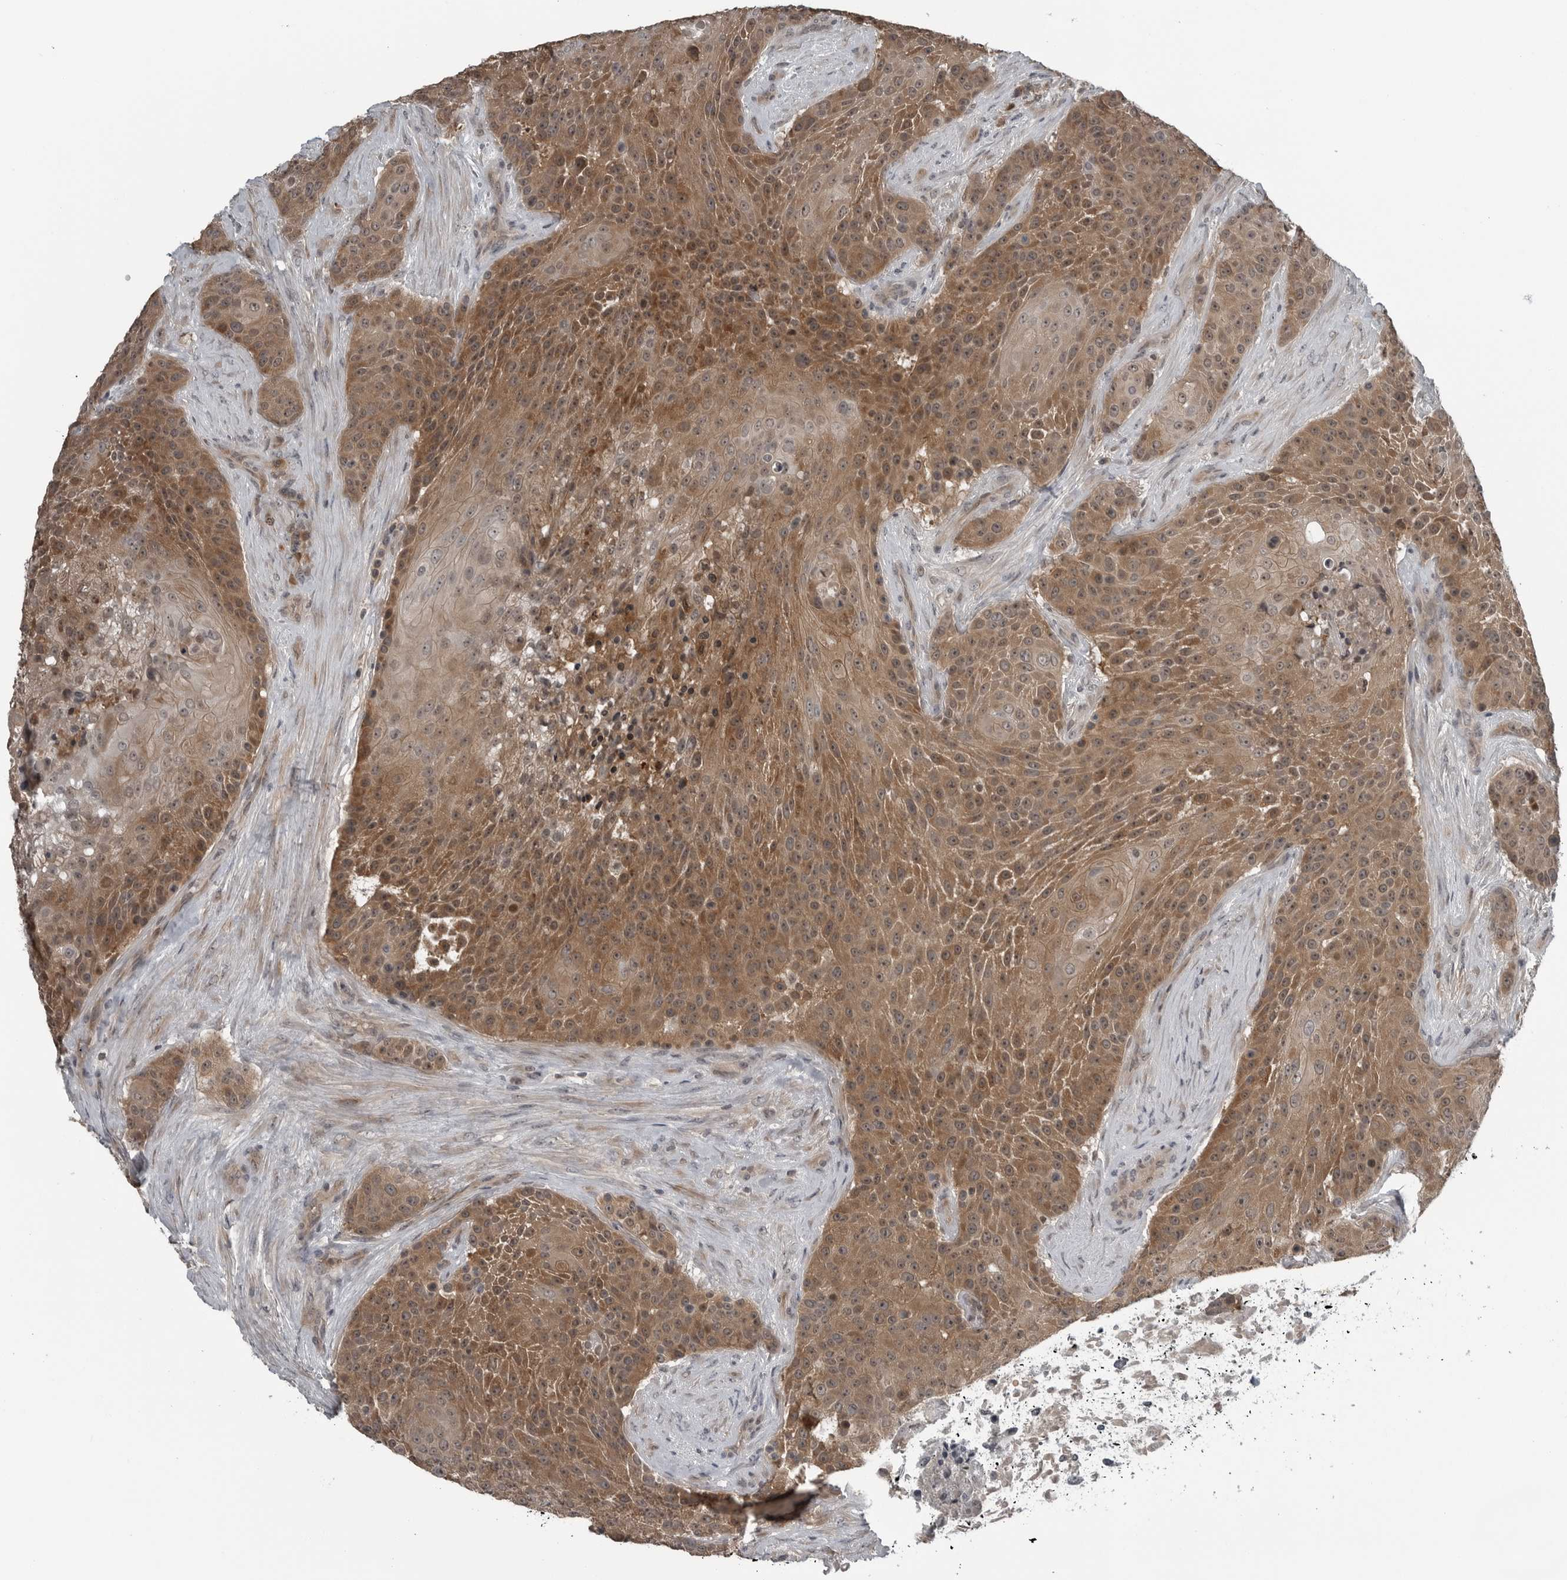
{"staining": {"intensity": "moderate", "quantity": ">75%", "location": "cytoplasmic/membranous,nuclear"}, "tissue": "urothelial cancer", "cell_type": "Tumor cells", "image_type": "cancer", "snomed": [{"axis": "morphology", "description": "Urothelial carcinoma, High grade"}, {"axis": "topography", "description": "Urinary bladder"}], "caption": "An immunohistochemistry (IHC) micrograph of neoplastic tissue is shown. Protein staining in brown highlights moderate cytoplasmic/membranous and nuclear positivity in urothelial cancer within tumor cells.", "gene": "GAK", "patient": {"sex": "female", "age": 63}}